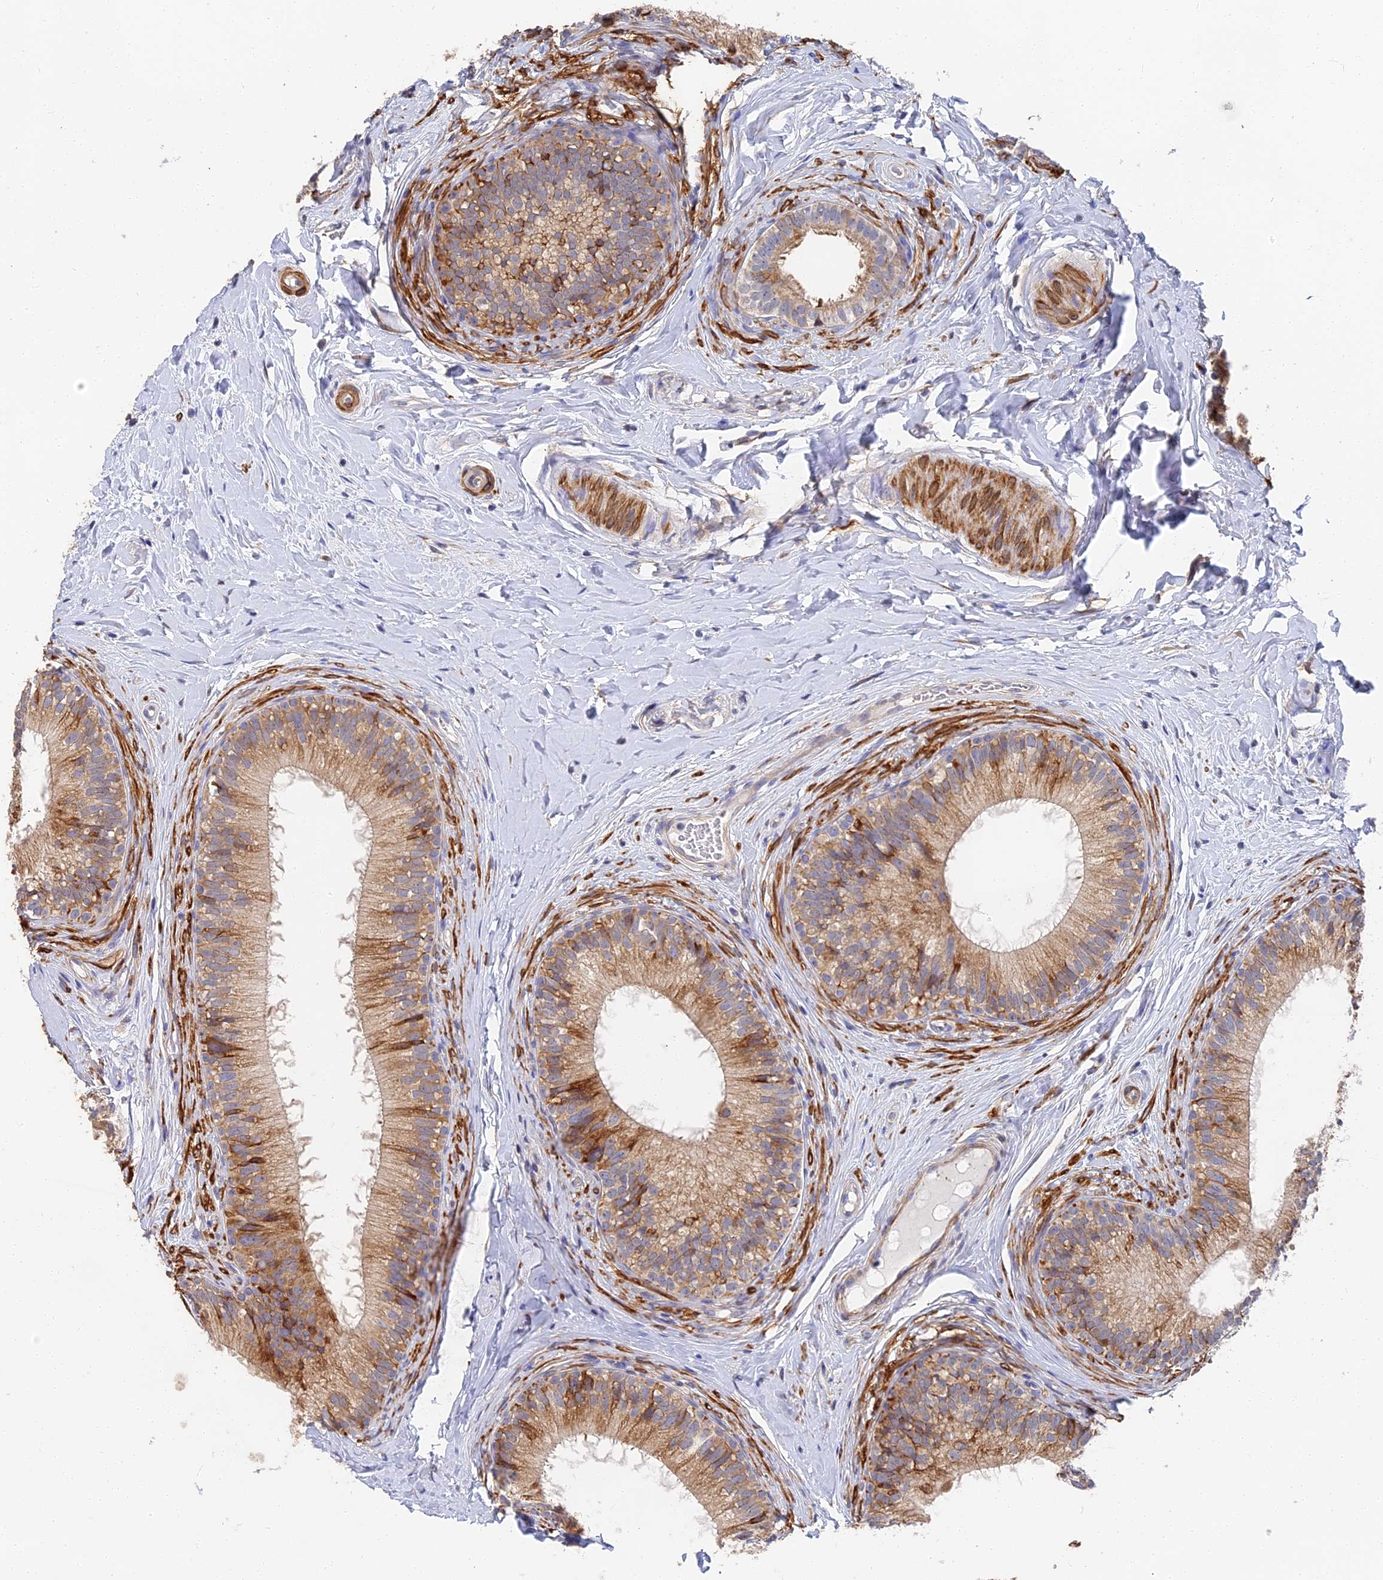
{"staining": {"intensity": "moderate", "quantity": "25%-75%", "location": "cytoplasmic/membranous"}, "tissue": "epididymis", "cell_type": "Glandular cells", "image_type": "normal", "snomed": [{"axis": "morphology", "description": "Normal tissue, NOS"}, {"axis": "topography", "description": "Epididymis"}], "caption": "The immunohistochemical stain shows moderate cytoplasmic/membranous staining in glandular cells of unremarkable epididymis. Using DAB (brown) and hematoxylin (blue) stains, captured at high magnification using brightfield microscopy.", "gene": "CCDC113", "patient": {"sex": "male", "age": 33}}